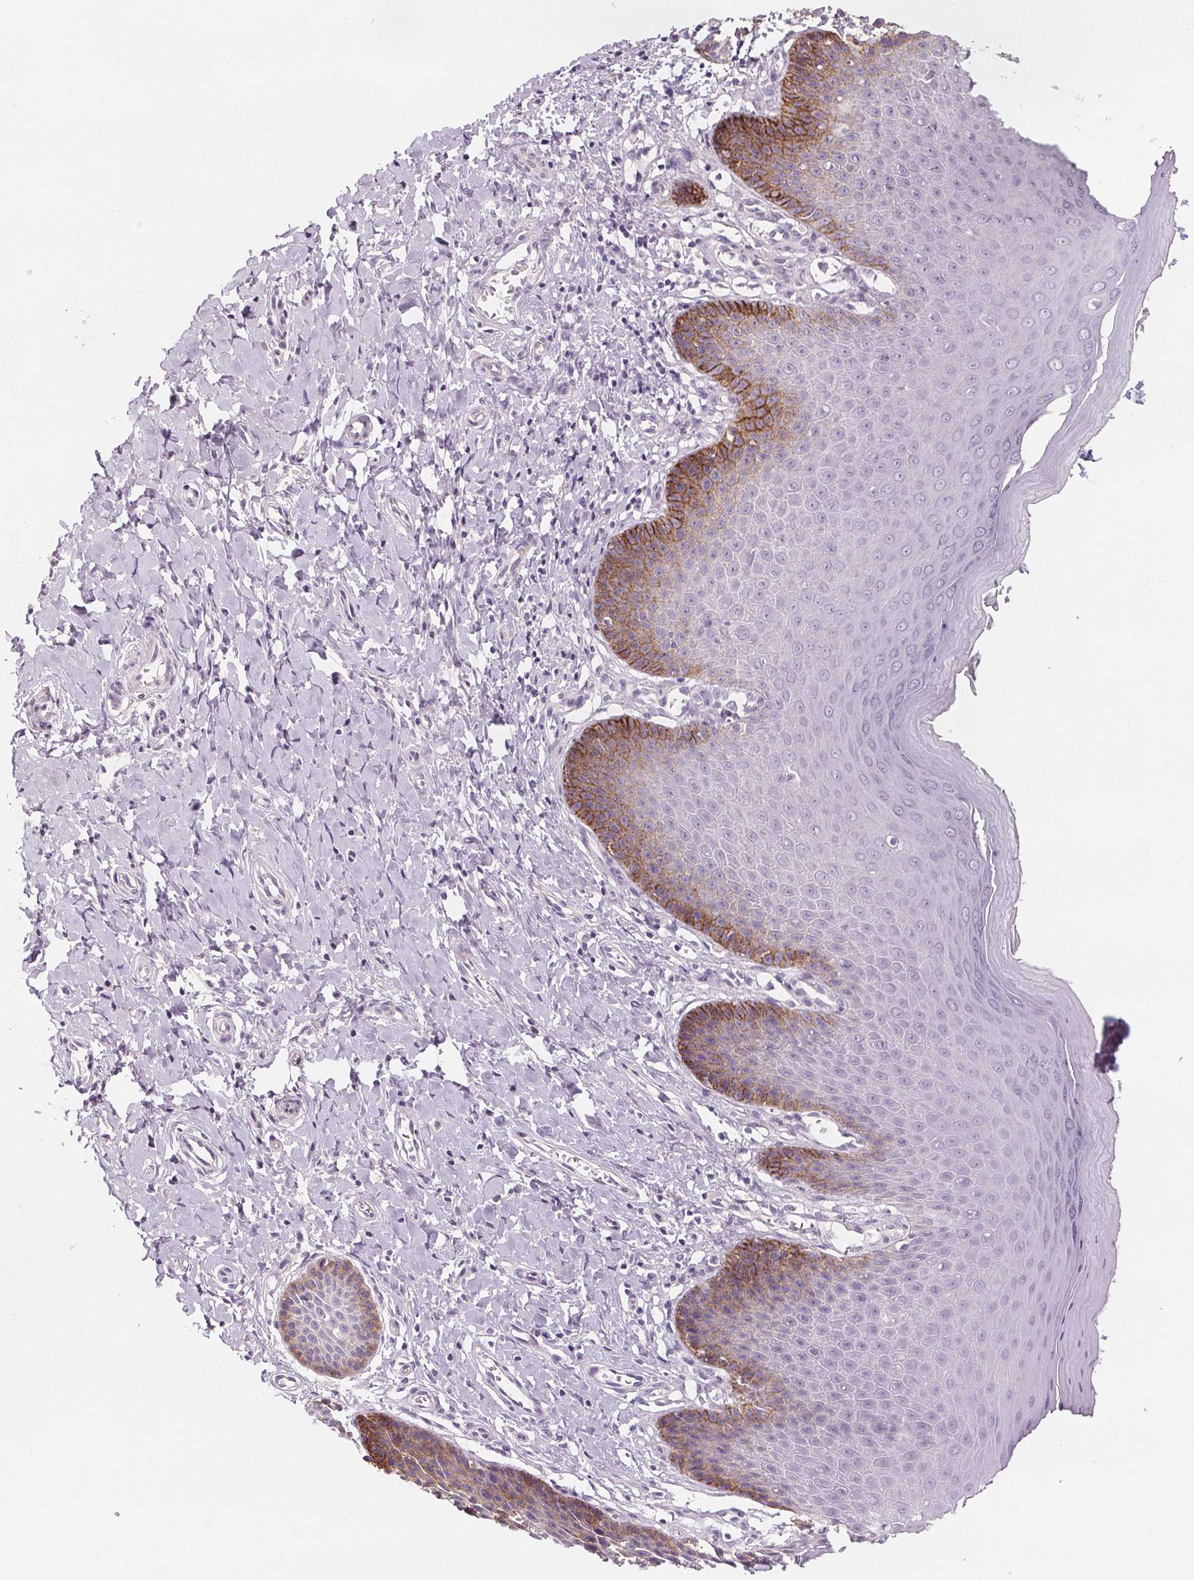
{"staining": {"intensity": "strong", "quantity": "<25%", "location": "cytoplasmic/membranous"}, "tissue": "vagina", "cell_type": "Squamous epithelial cells", "image_type": "normal", "snomed": [{"axis": "morphology", "description": "Normal tissue, NOS"}, {"axis": "topography", "description": "Vagina"}], "caption": "A photomicrograph of human vagina stained for a protein demonstrates strong cytoplasmic/membranous brown staining in squamous epithelial cells. (Stains: DAB (3,3'-diaminobenzidine) in brown, nuclei in blue, Microscopy: brightfield microscopy at high magnification).", "gene": "ATP1A1", "patient": {"sex": "female", "age": 83}}